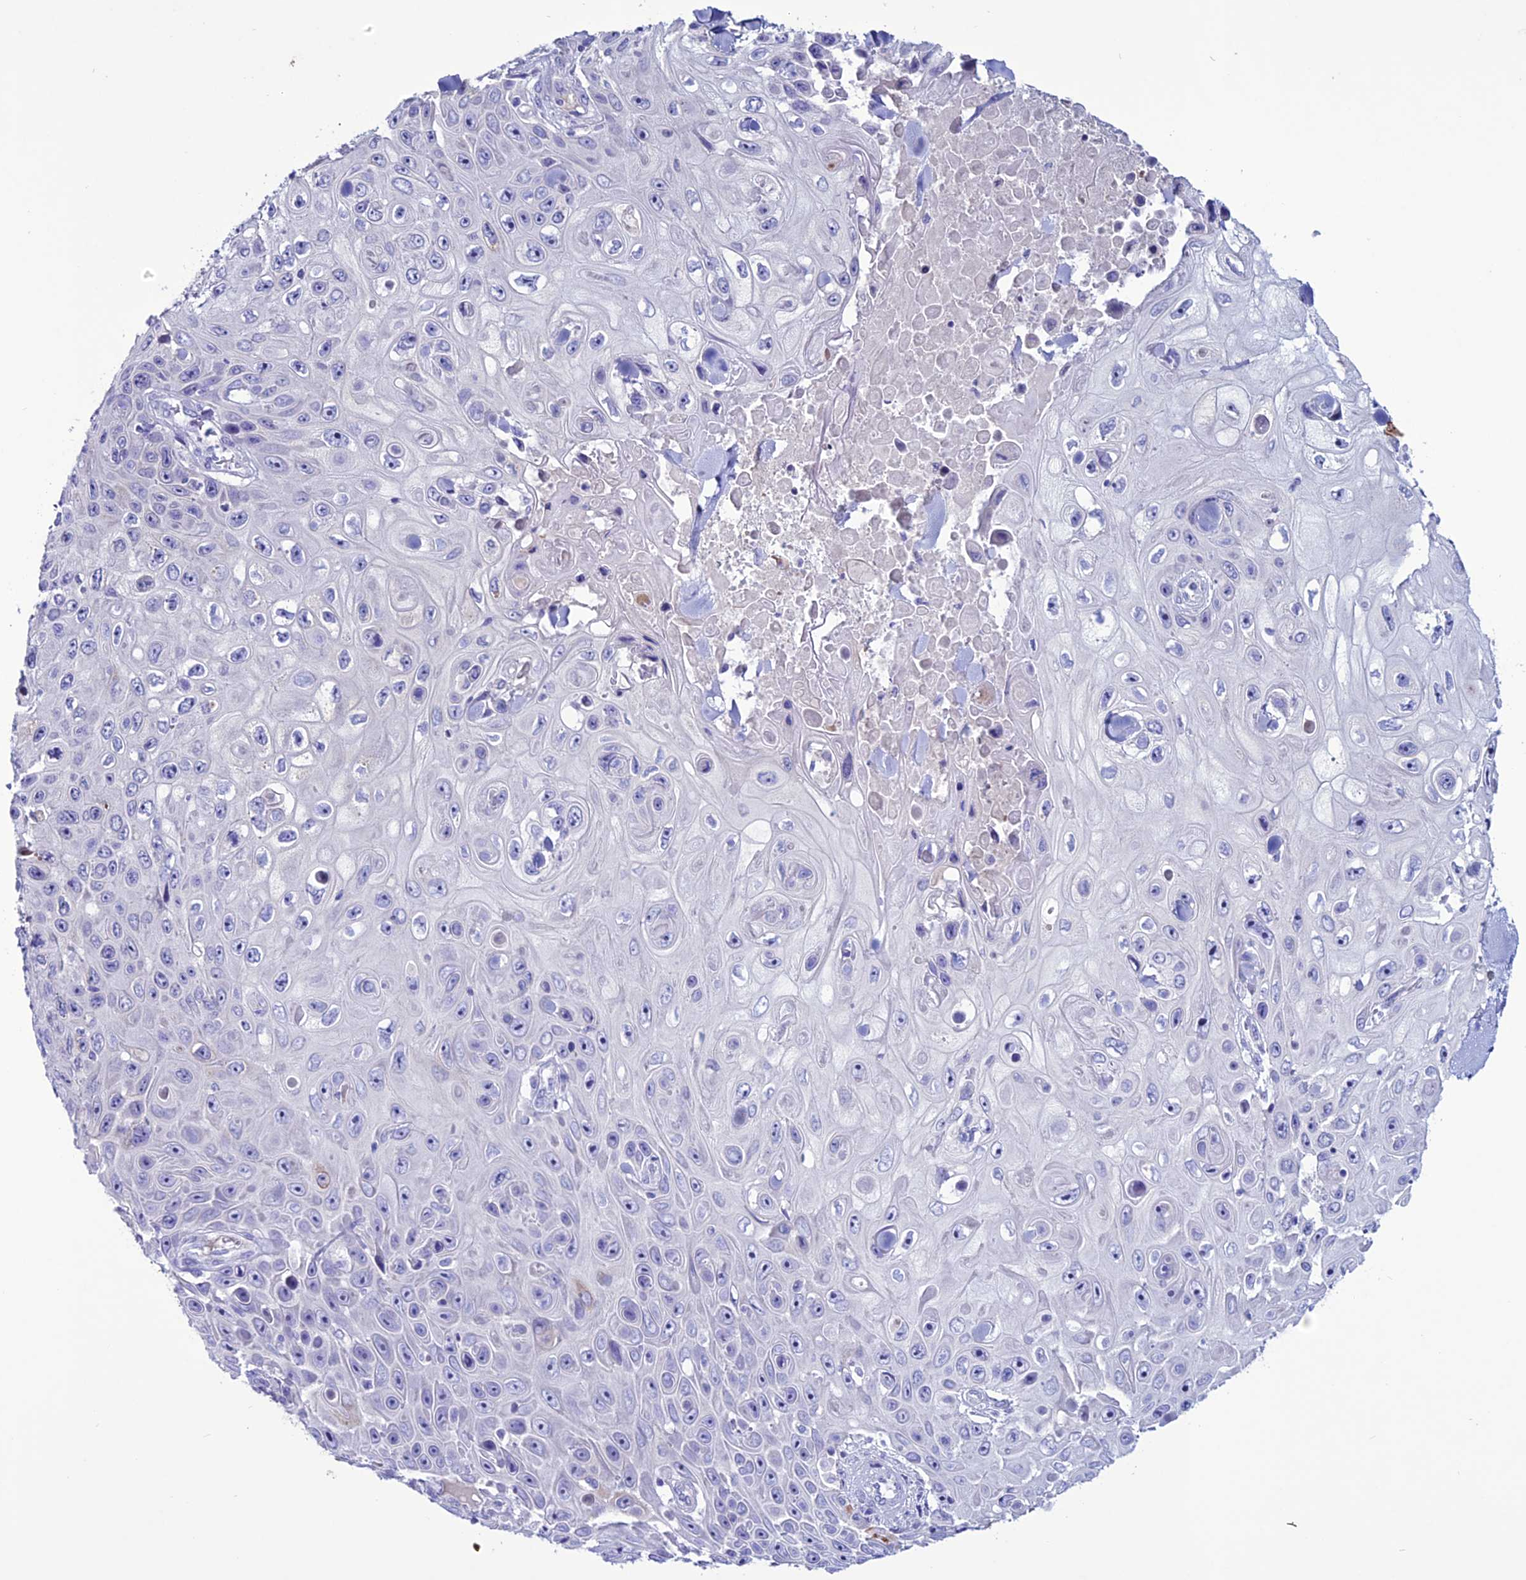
{"staining": {"intensity": "negative", "quantity": "none", "location": "none"}, "tissue": "skin cancer", "cell_type": "Tumor cells", "image_type": "cancer", "snomed": [{"axis": "morphology", "description": "Squamous cell carcinoma, NOS"}, {"axis": "topography", "description": "Skin"}], "caption": "Immunohistochemical staining of skin squamous cell carcinoma shows no significant staining in tumor cells.", "gene": "CLEC2L", "patient": {"sex": "male", "age": 82}}